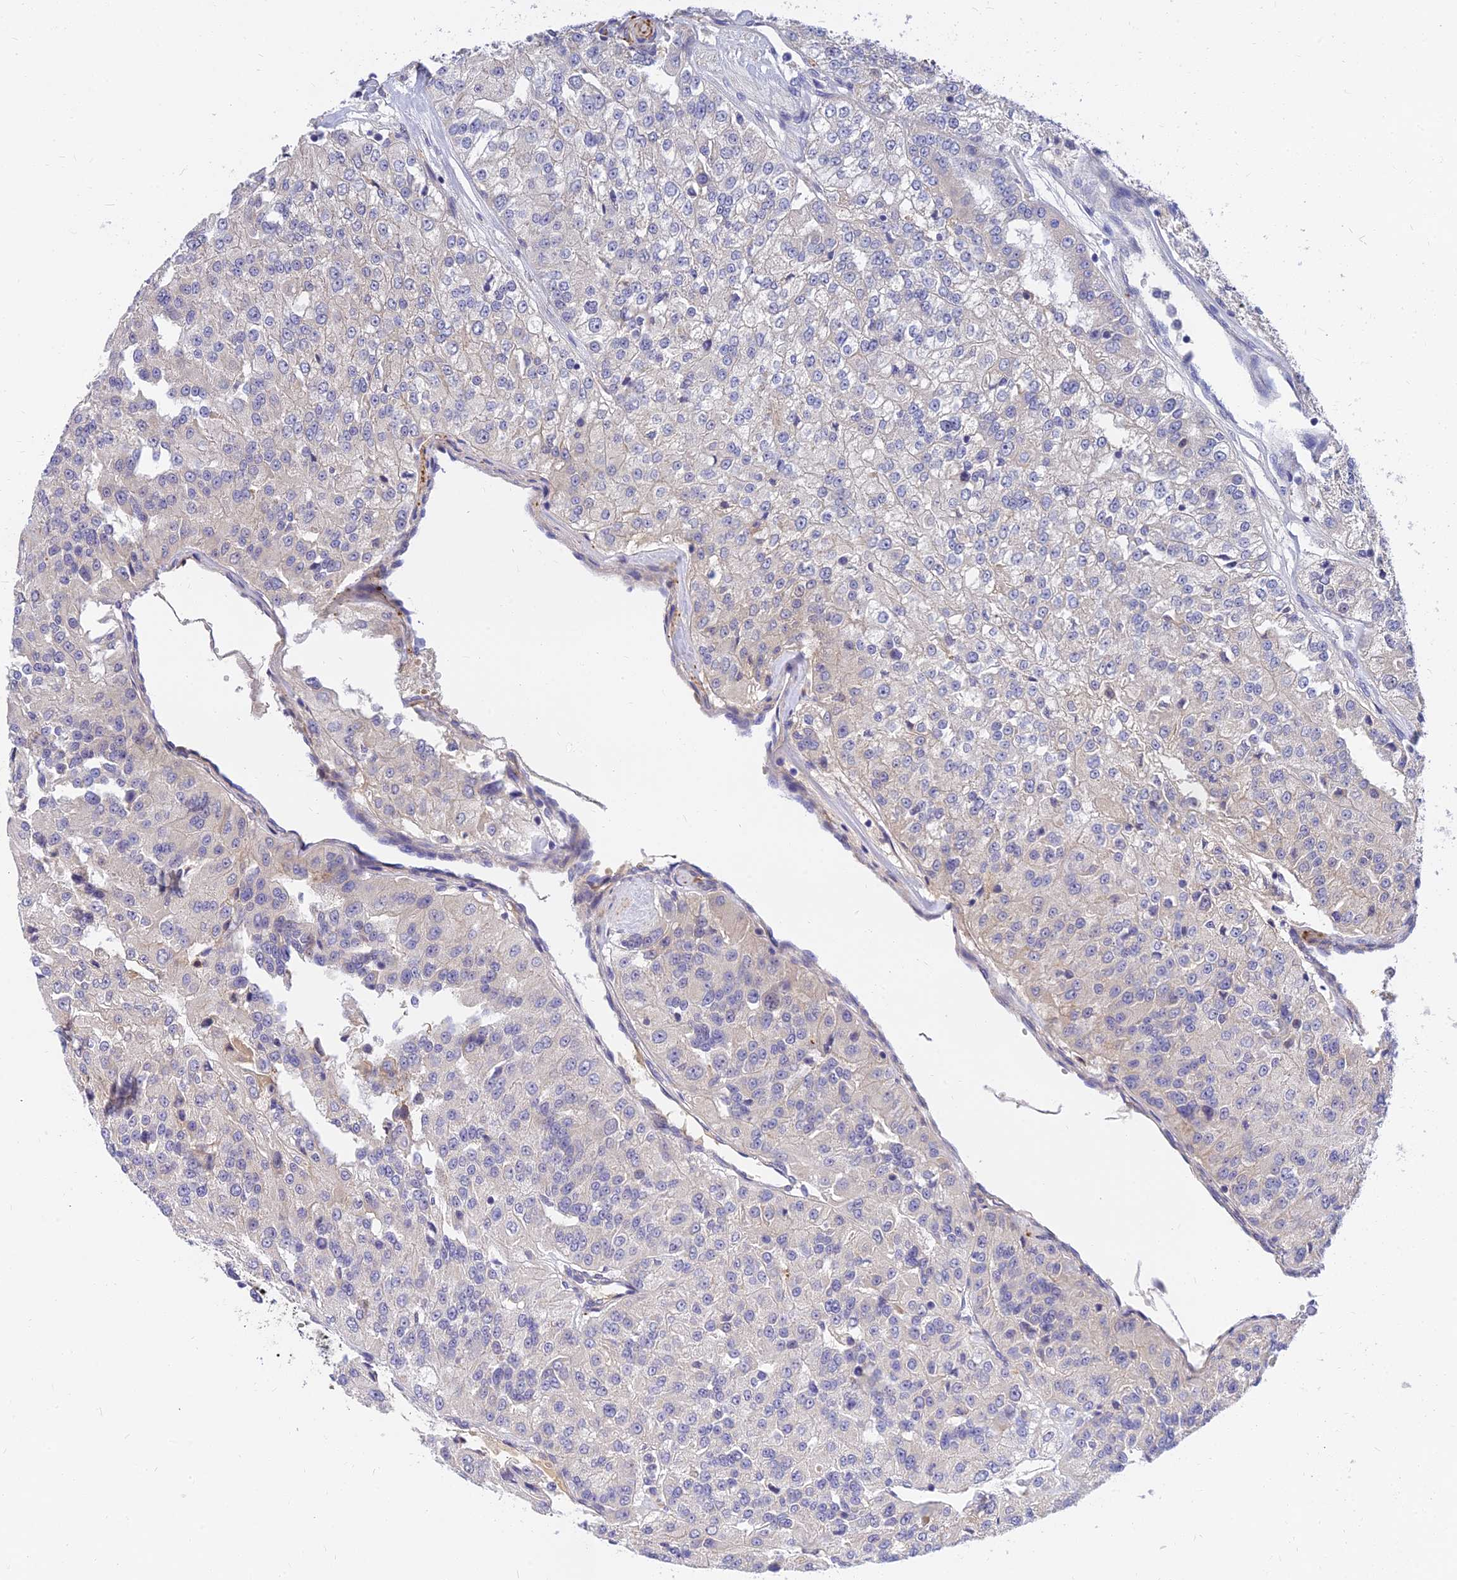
{"staining": {"intensity": "negative", "quantity": "none", "location": "none"}, "tissue": "renal cancer", "cell_type": "Tumor cells", "image_type": "cancer", "snomed": [{"axis": "morphology", "description": "Adenocarcinoma, NOS"}, {"axis": "topography", "description": "Kidney"}], "caption": "Tumor cells are negative for protein expression in human renal cancer. (Brightfield microscopy of DAB immunohistochemistry at high magnification).", "gene": "ANKS4B", "patient": {"sex": "female", "age": 63}}